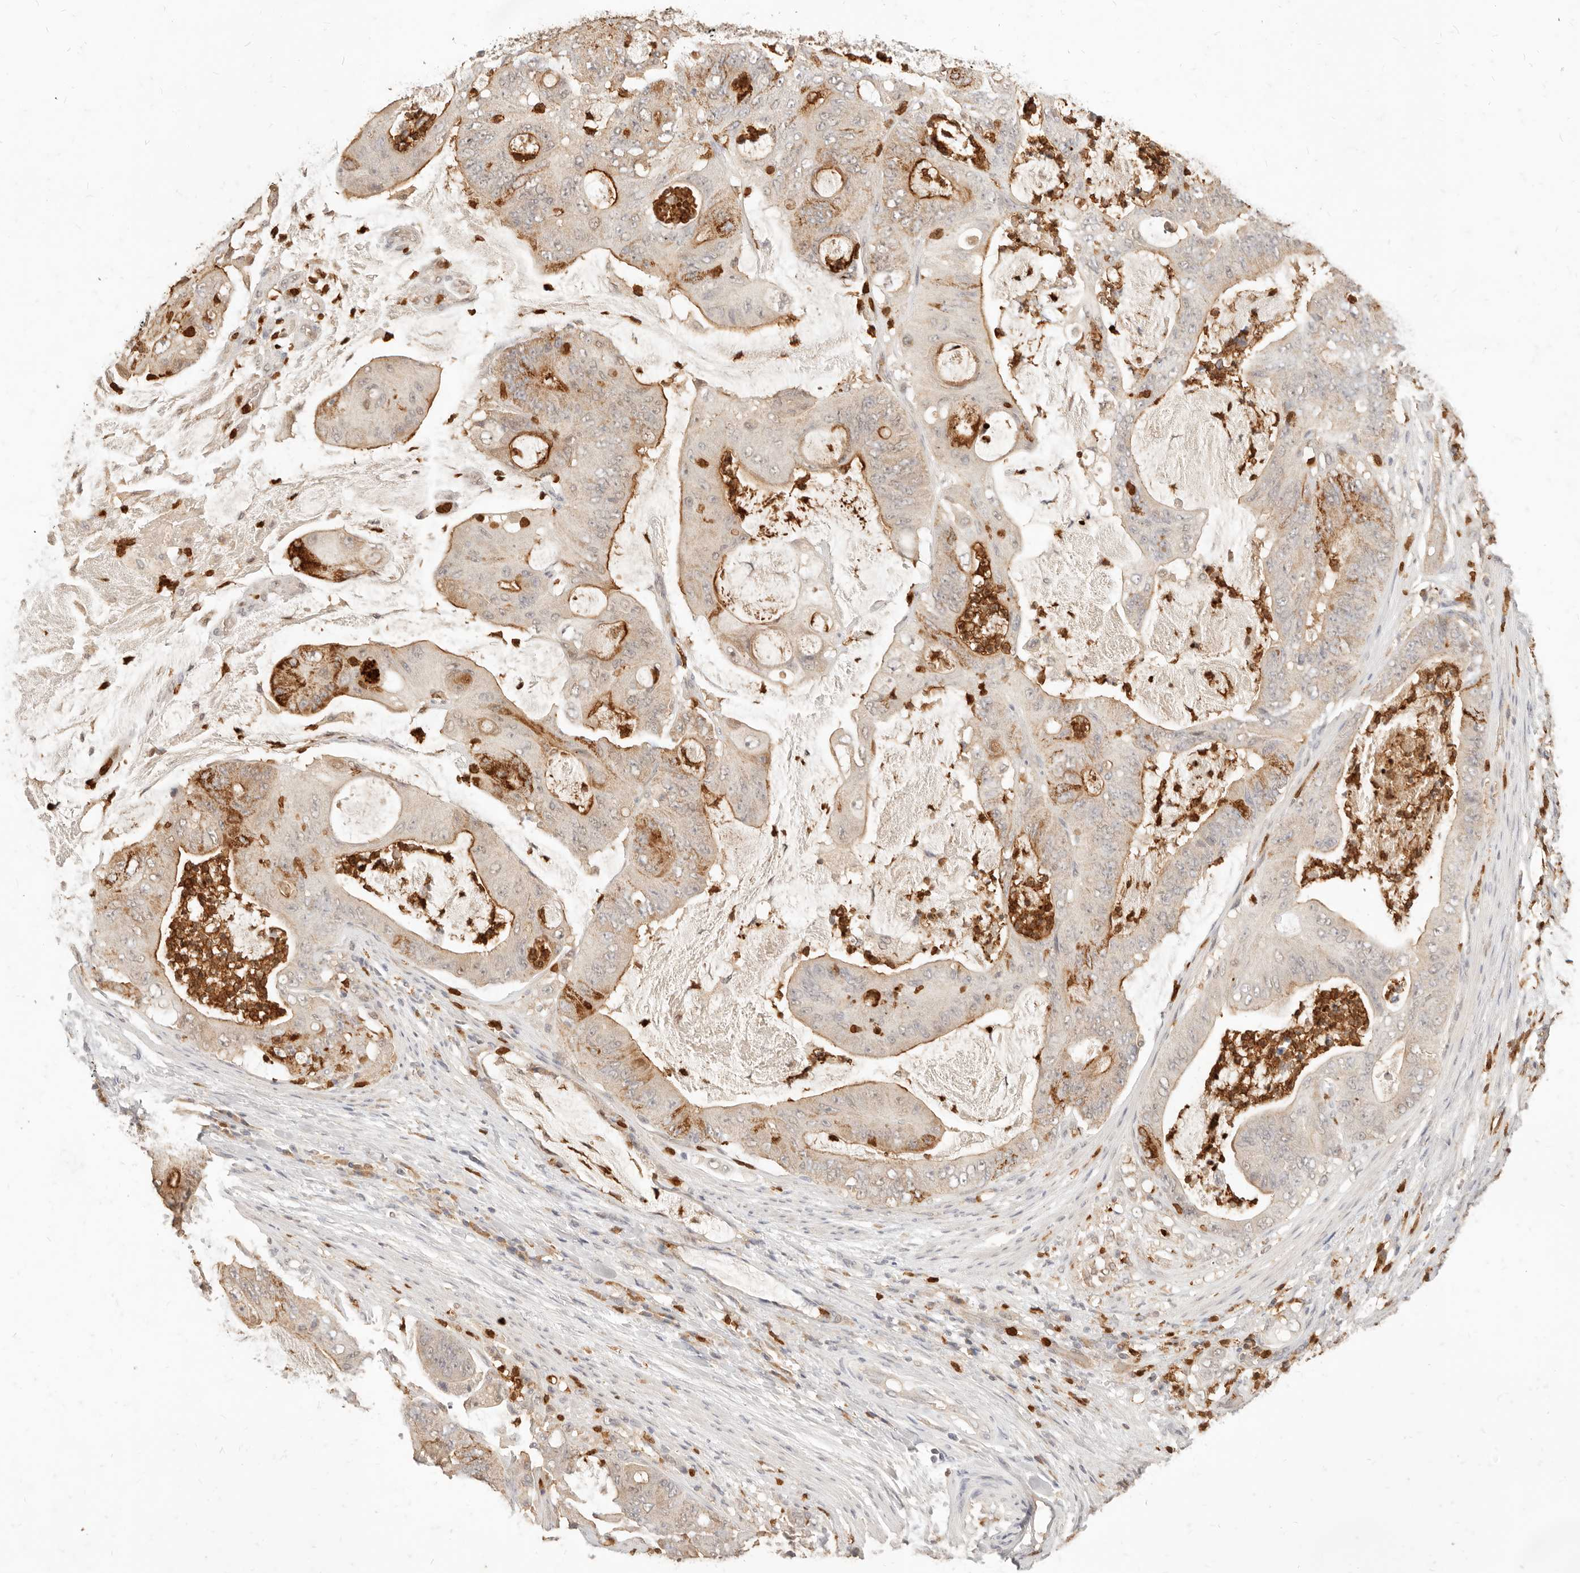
{"staining": {"intensity": "moderate", "quantity": "25%-75%", "location": "cytoplasmic/membranous"}, "tissue": "stomach cancer", "cell_type": "Tumor cells", "image_type": "cancer", "snomed": [{"axis": "morphology", "description": "Adenocarcinoma, NOS"}, {"axis": "topography", "description": "Stomach"}], "caption": "IHC histopathology image of neoplastic tissue: human adenocarcinoma (stomach) stained using IHC shows medium levels of moderate protein expression localized specifically in the cytoplasmic/membranous of tumor cells, appearing as a cytoplasmic/membranous brown color.", "gene": "TMTC2", "patient": {"sex": "female", "age": 73}}